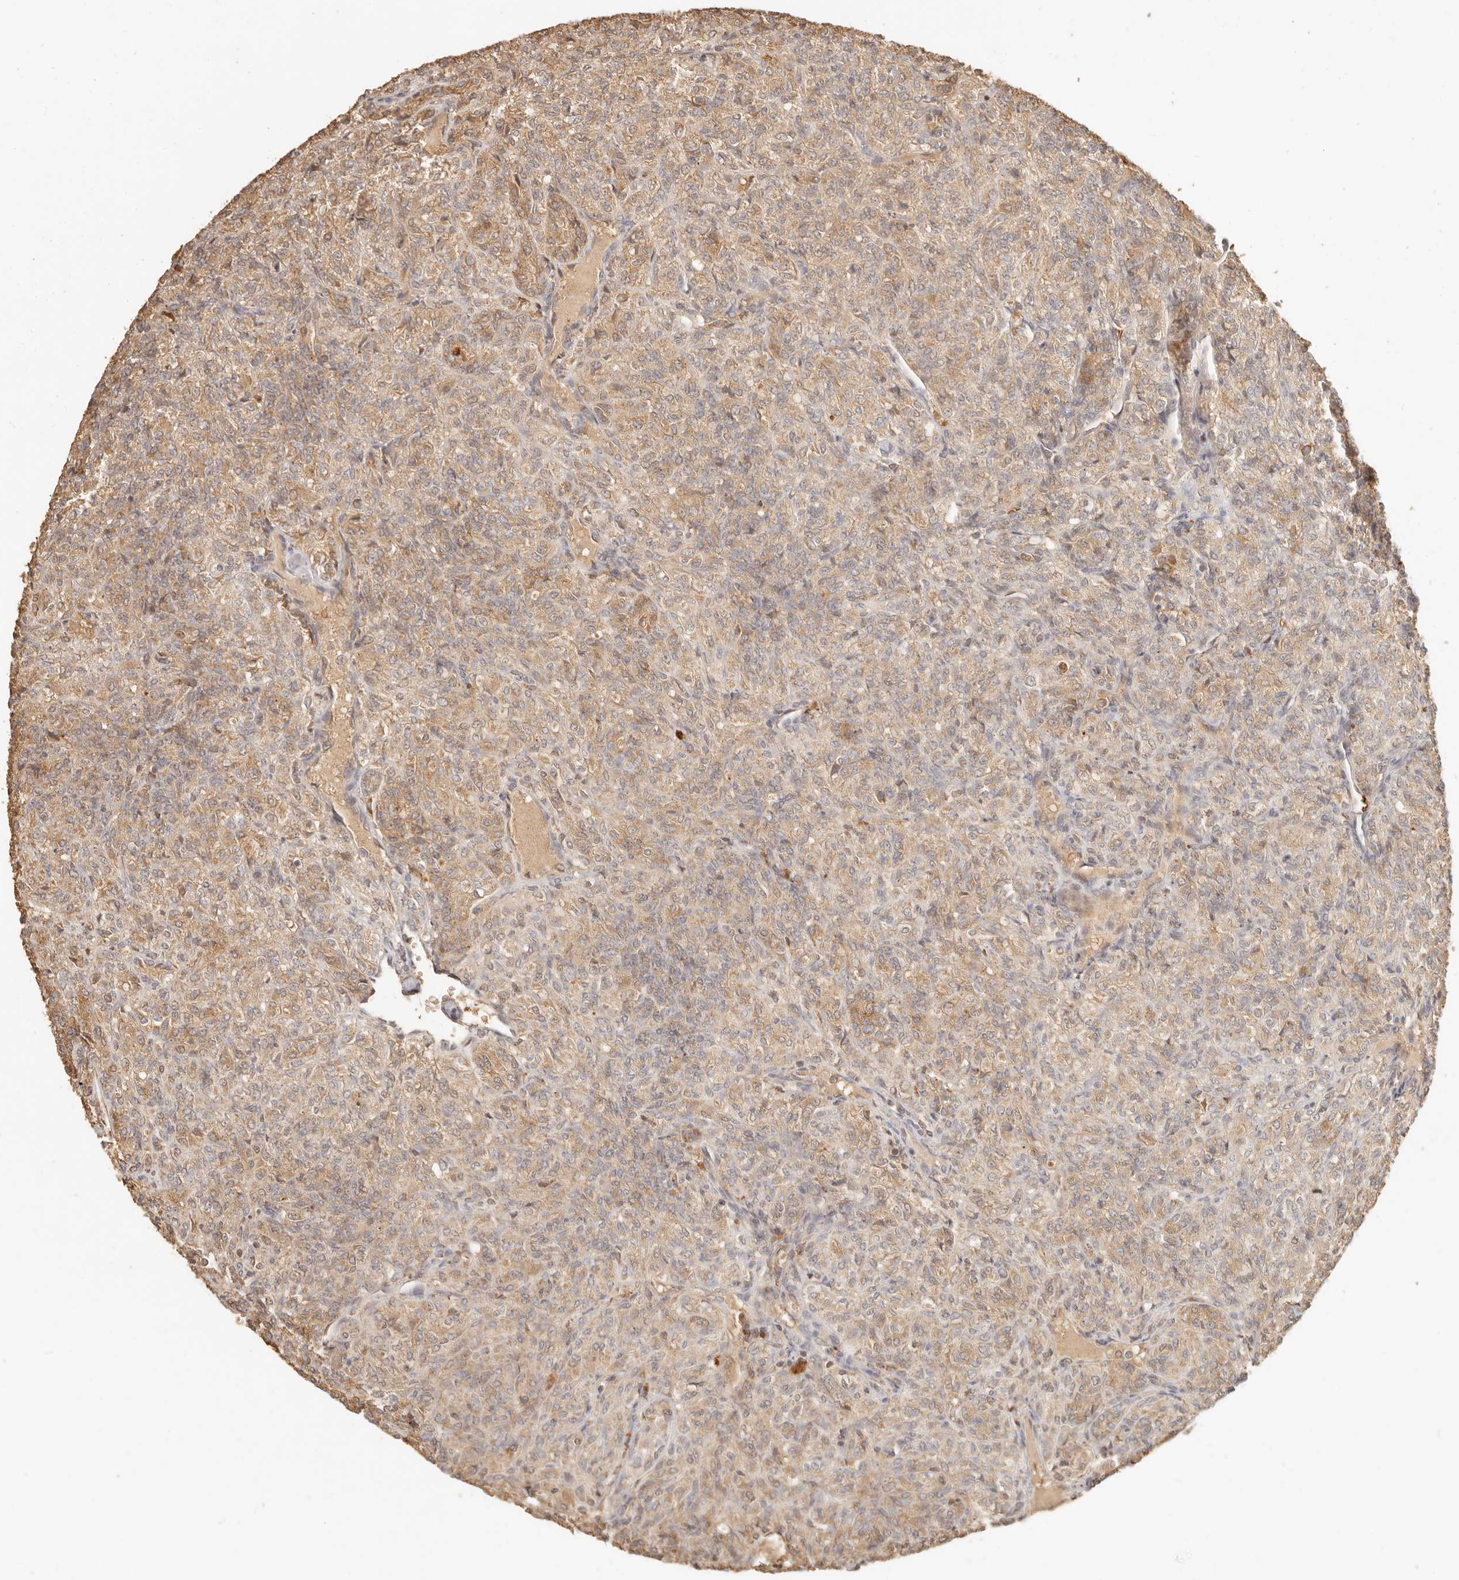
{"staining": {"intensity": "moderate", "quantity": ">75%", "location": "cytoplasmic/membranous,nuclear"}, "tissue": "renal cancer", "cell_type": "Tumor cells", "image_type": "cancer", "snomed": [{"axis": "morphology", "description": "Adenocarcinoma, NOS"}, {"axis": "topography", "description": "Kidney"}], "caption": "About >75% of tumor cells in renal cancer (adenocarcinoma) exhibit moderate cytoplasmic/membranous and nuclear protein positivity as visualized by brown immunohistochemical staining.", "gene": "INTS11", "patient": {"sex": "male", "age": 77}}